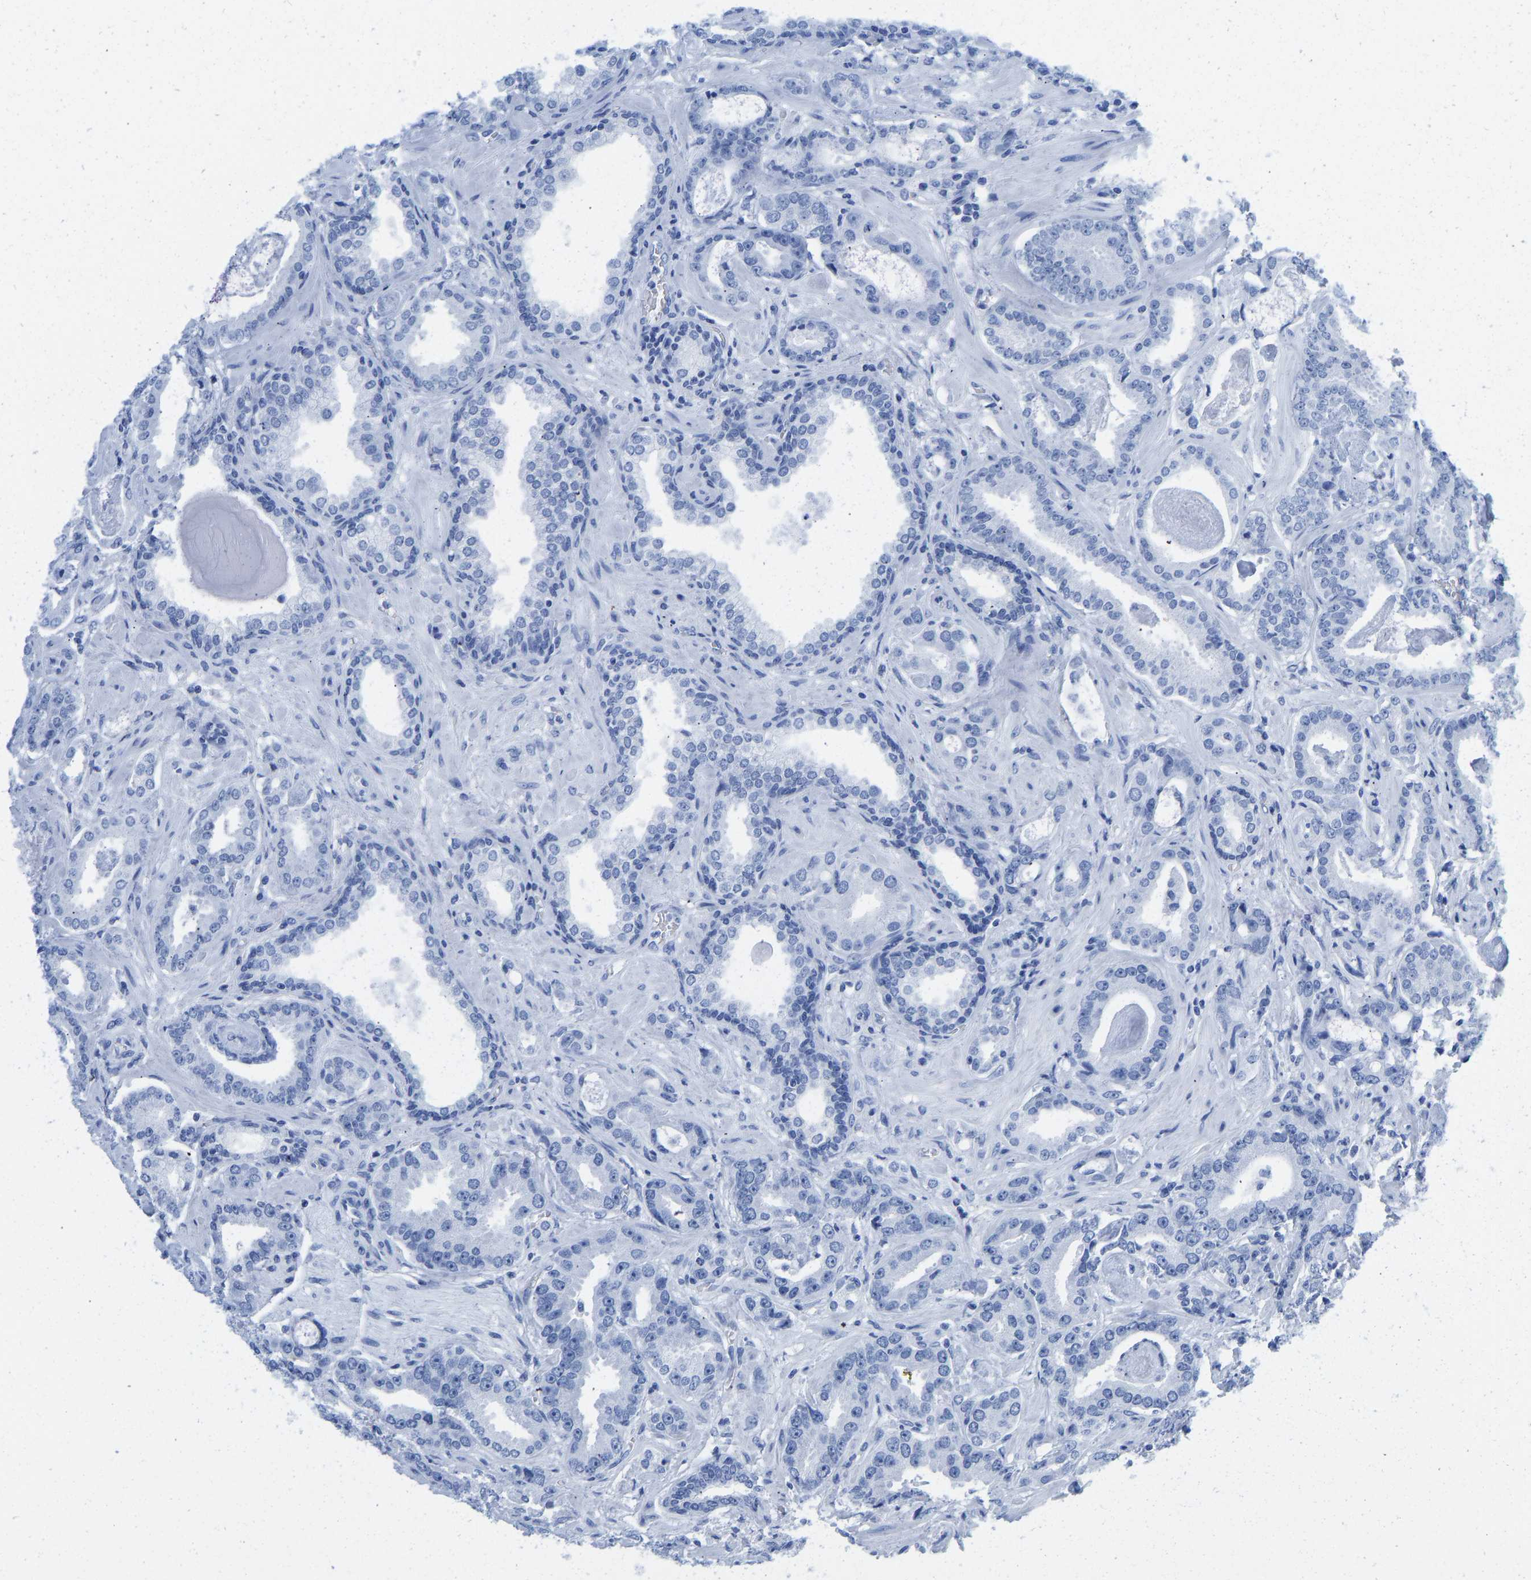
{"staining": {"intensity": "negative", "quantity": "none", "location": "none"}, "tissue": "prostate cancer", "cell_type": "Tumor cells", "image_type": "cancer", "snomed": [{"axis": "morphology", "description": "Adenocarcinoma, Low grade"}, {"axis": "topography", "description": "Prostate"}], "caption": "Tumor cells are negative for brown protein staining in prostate cancer (adenocarcinoma (low-grade)).", "gene": "ELMO2", "patient": {"sex": "male", "age": 53}}